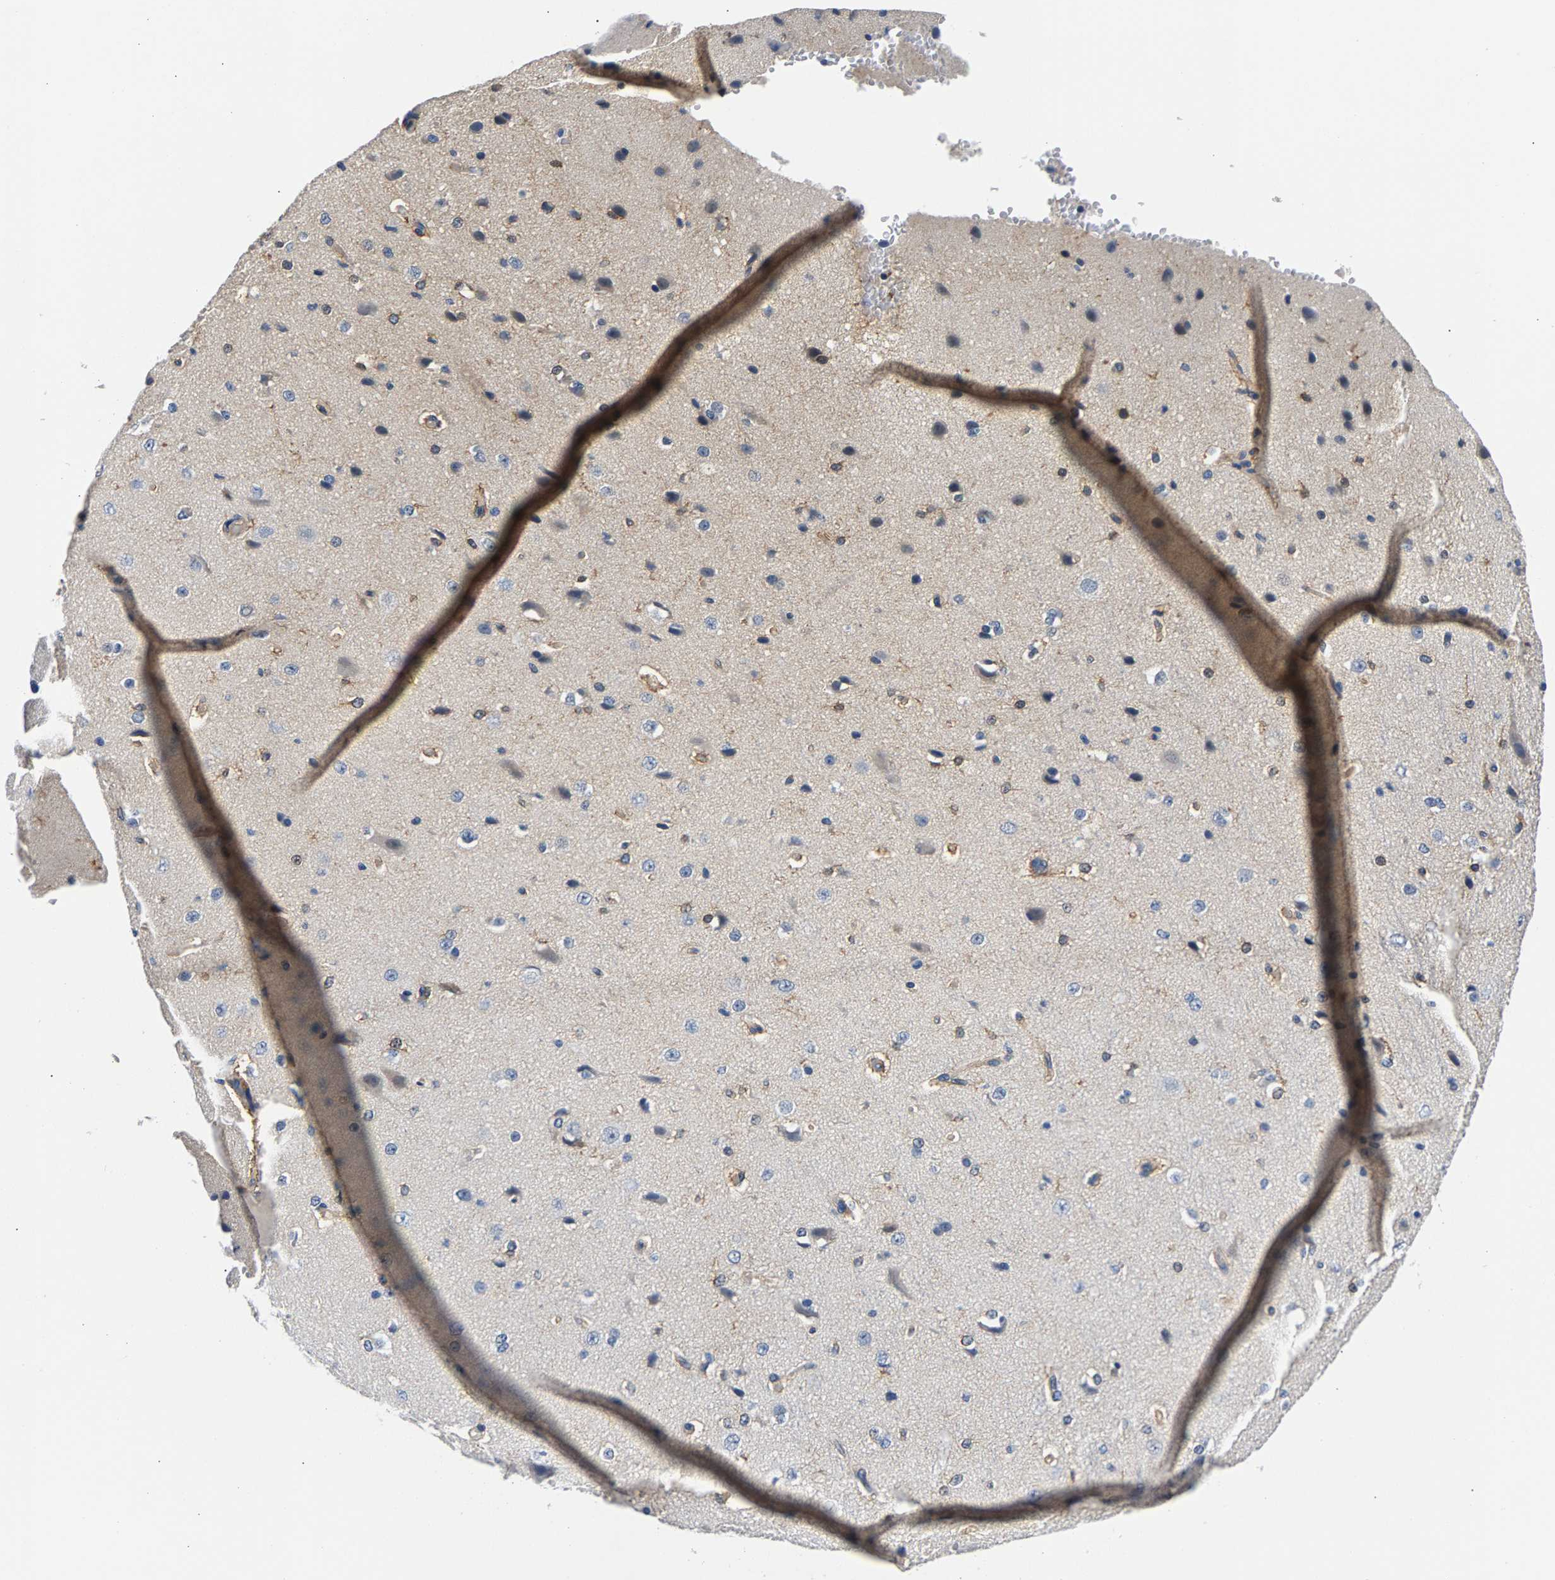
{"staining": {"intensity": "moderate", "quantity": ">75%", "location": "cytoplasmic/membranous"}, "tissue": "cerebral cortex", "cell_type": "Endothelial cells", "image_type": "normal", "snomed": [{"axis": "morphology", "description": "Normal tissue, NOS"}, {"axis": "morphology", "description": "Developmental malformation"}, {"axis": "topography", "description": "Cerebral cortex"}], "caption": "This histopathology image demonstrates normal cerebral cortex stained with immunohistochemistry to label a protein in brown. The cytoplasmic/membranous of endothelial cells show moderate positivity for the protein. Nuclei are counter-stained blue.", "gene": "P2RY4", "patient": {"sex": "female", "age": 30}}